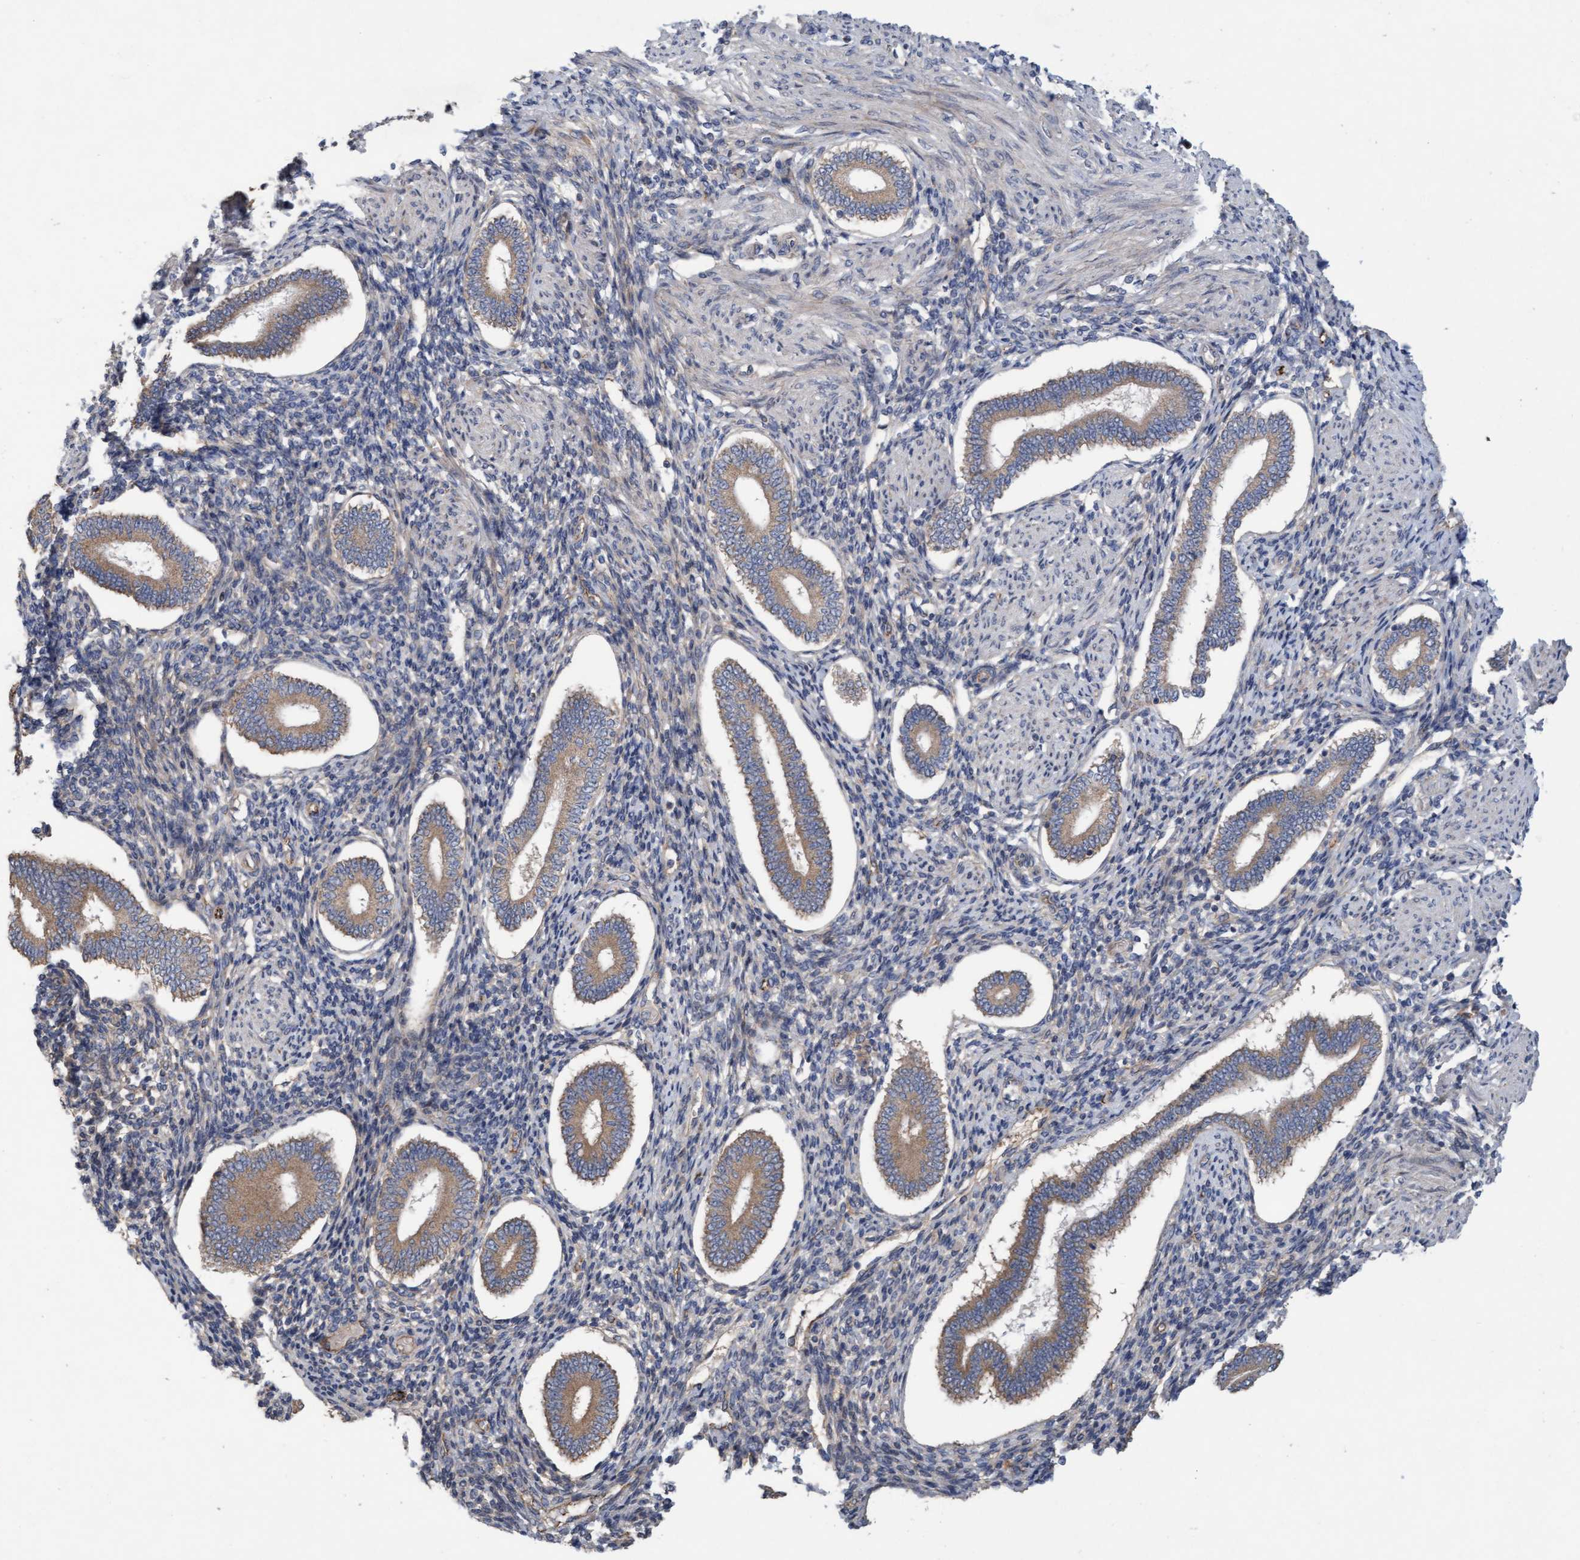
{"staining": {"intensity": "weak", "quantity": "<25%", "location": "cytoplasmic/membranous"}, "tissue": "endometrium", "cell_type": "Cells in endometrial stroma", "image_type": "normal", "snomed": [{"axis": "morphology", "description": "Normal tissue, NOS"}, {"axis": "topography", "description": "Endometrium"}], "caption": "The micrograph exhibits no staining of cells in endometrial stroma in normal endometrium.", "gene": "DDHD2", "patient": {"sex": "female", "age": 42}}